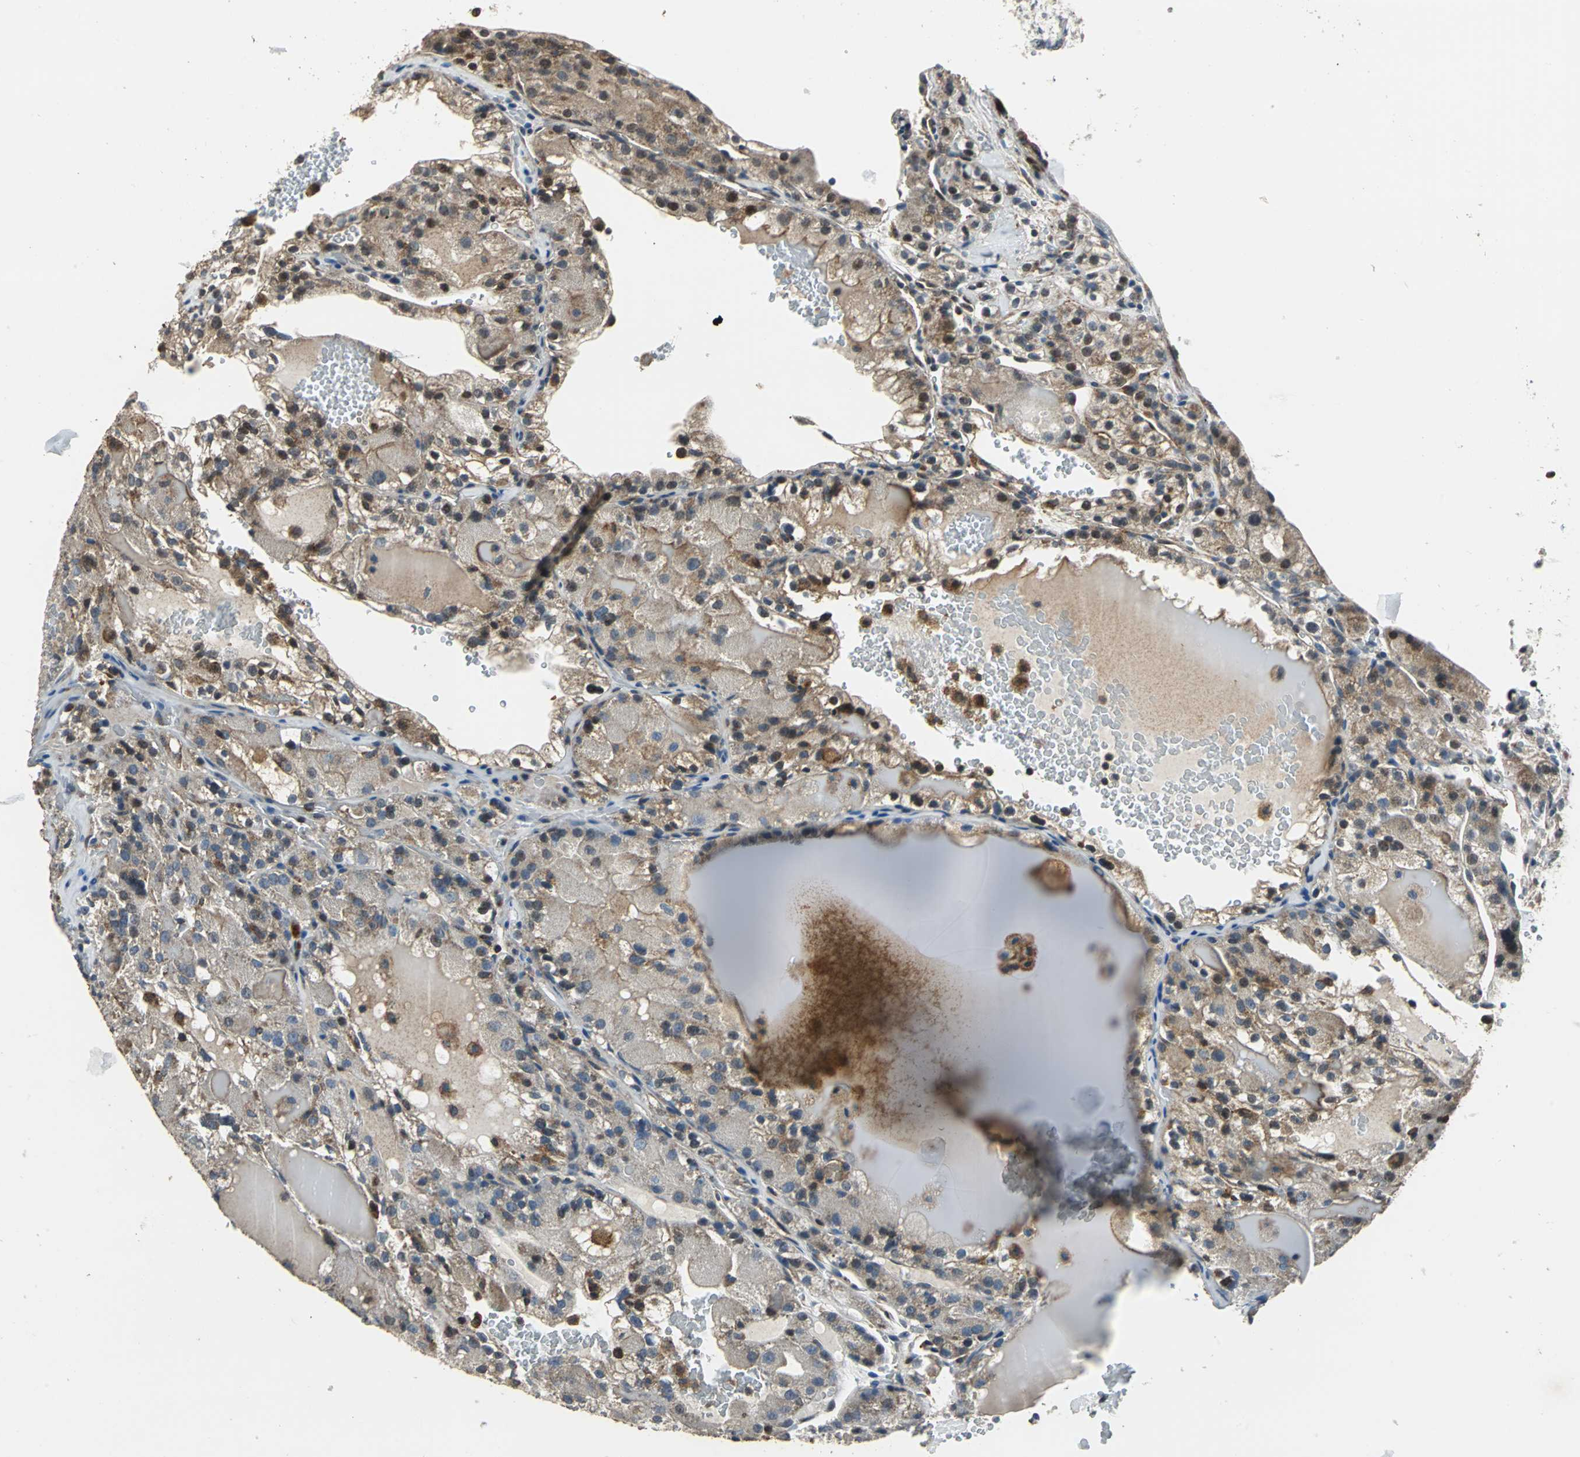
{"staining": {"intensity": "weak", "quantity": ">75%", "location": "cytoplasmic/membranous"}, "tissue": "renal cancer", "cell_type": "Tumor cells", "image_type": "cancer", "snomed": [{"axis": "morphology", "description": "Normal tissue, NOS"}, {"axis": "morphology", "description": "Adenocarcinoma, NOS"}, {"axis": "topography", "description": "Kidney"}], "caption": "Immunohistochemical staining of adenocarcinoma (renal) exhibits weak cytoplasmic/membranous protein positivity in approximately >75% of tumor cells.", "gene": "DNAJB4", "patient": {"sex": "male", "age": 61}}